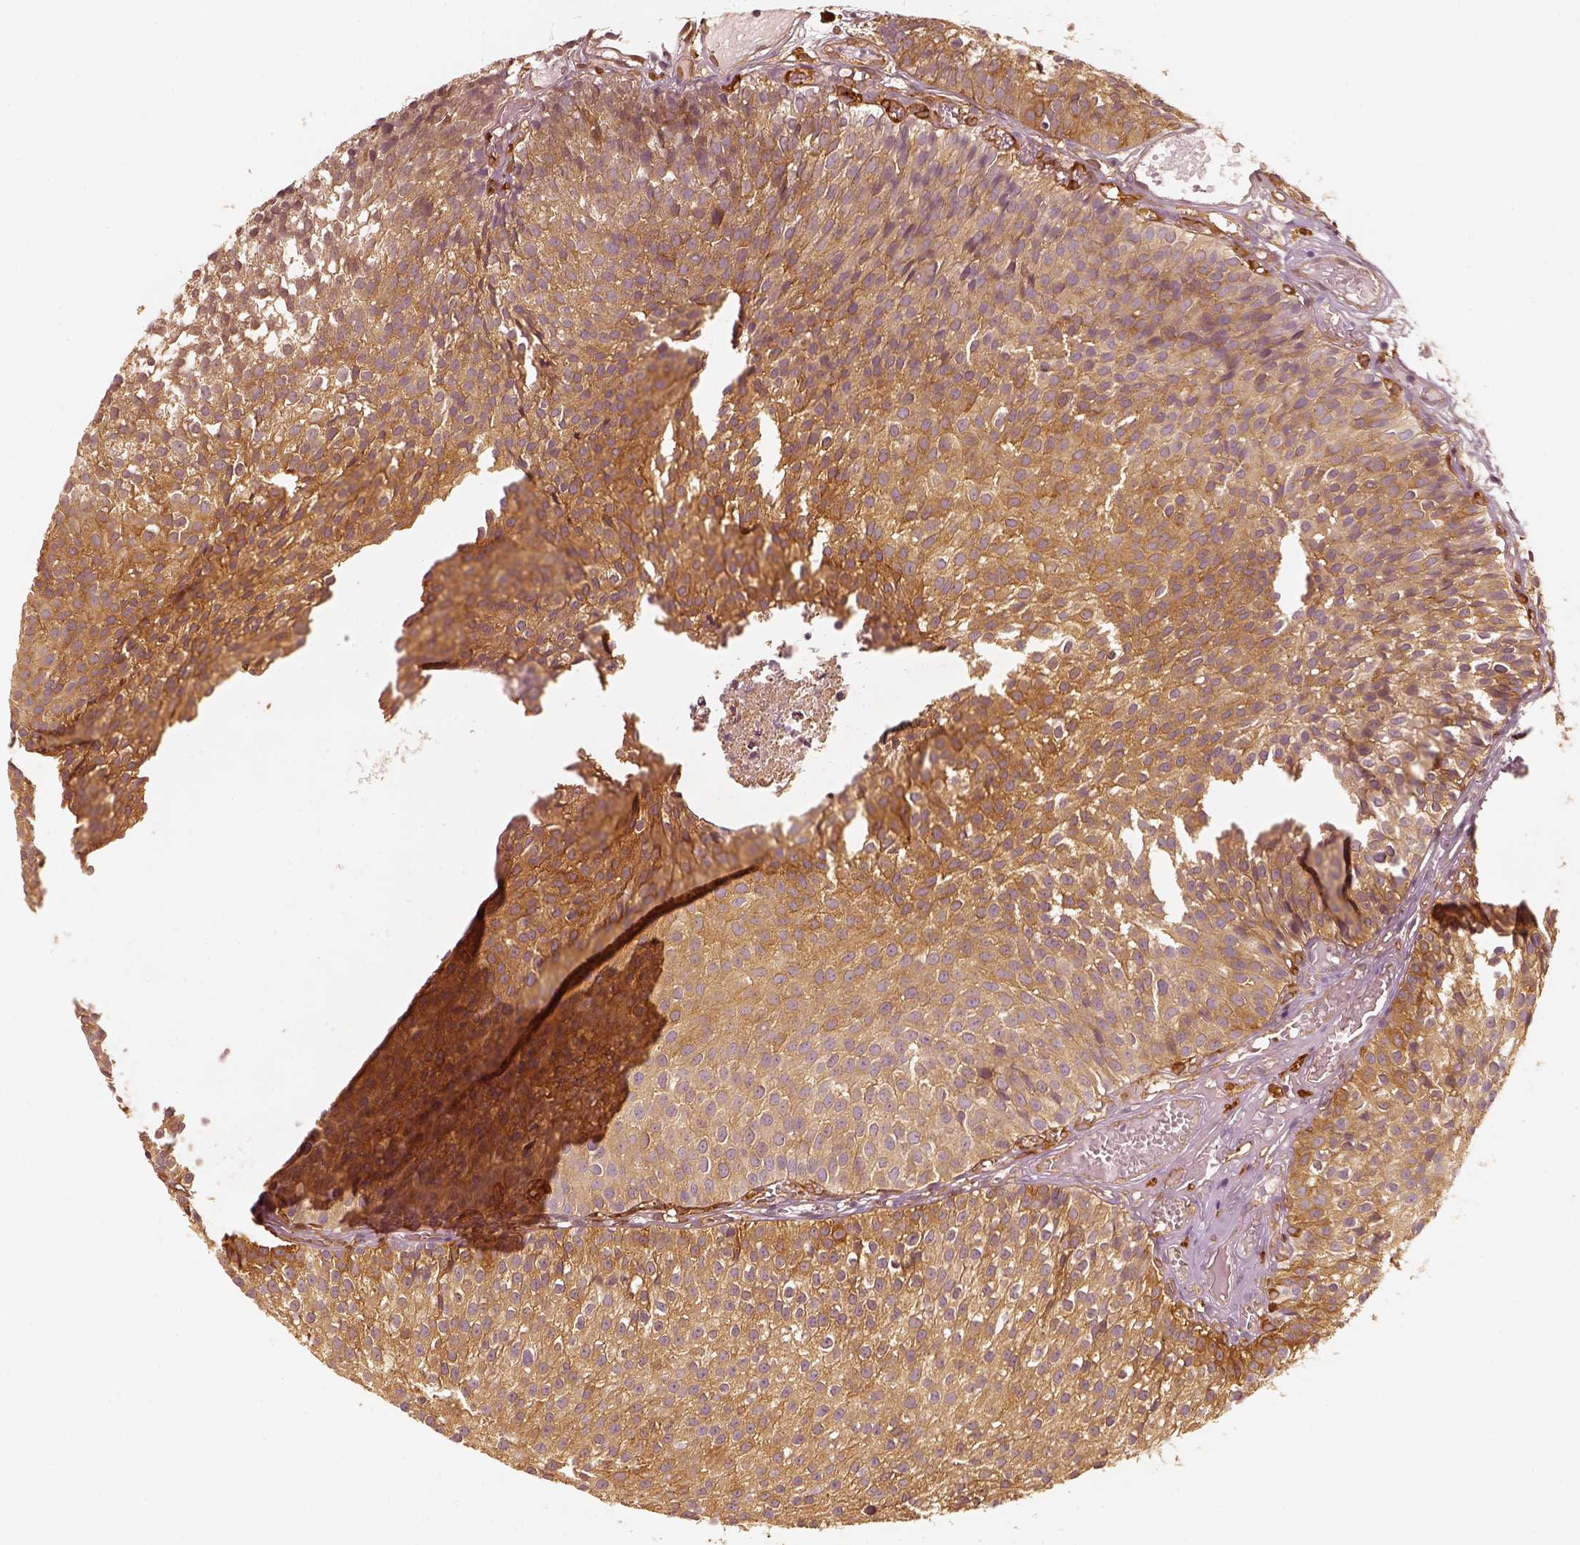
{"staining": {"intensity": "moderate", "quantity": ">75%", "location": "cytoplasmic/membranous"}, "tissue": "urothelial cancer", "cell_type": "Tumor cells", "image_type": "cancer", "snomed": [{"axis": "morphology", "description": "Urothelial carcinoma, Low grade"}, {"axis": "topography", "description": "Urinary bladder"}], "caption": "Brown immunohistochemical staining in human urothelial carcinoma (low-grade) displays moderate cytoplasmic/membranous expression in approximately >75% of tumor cells.", "gene": "FSCN1", "patient": {"sex": "male", "age": 63}}